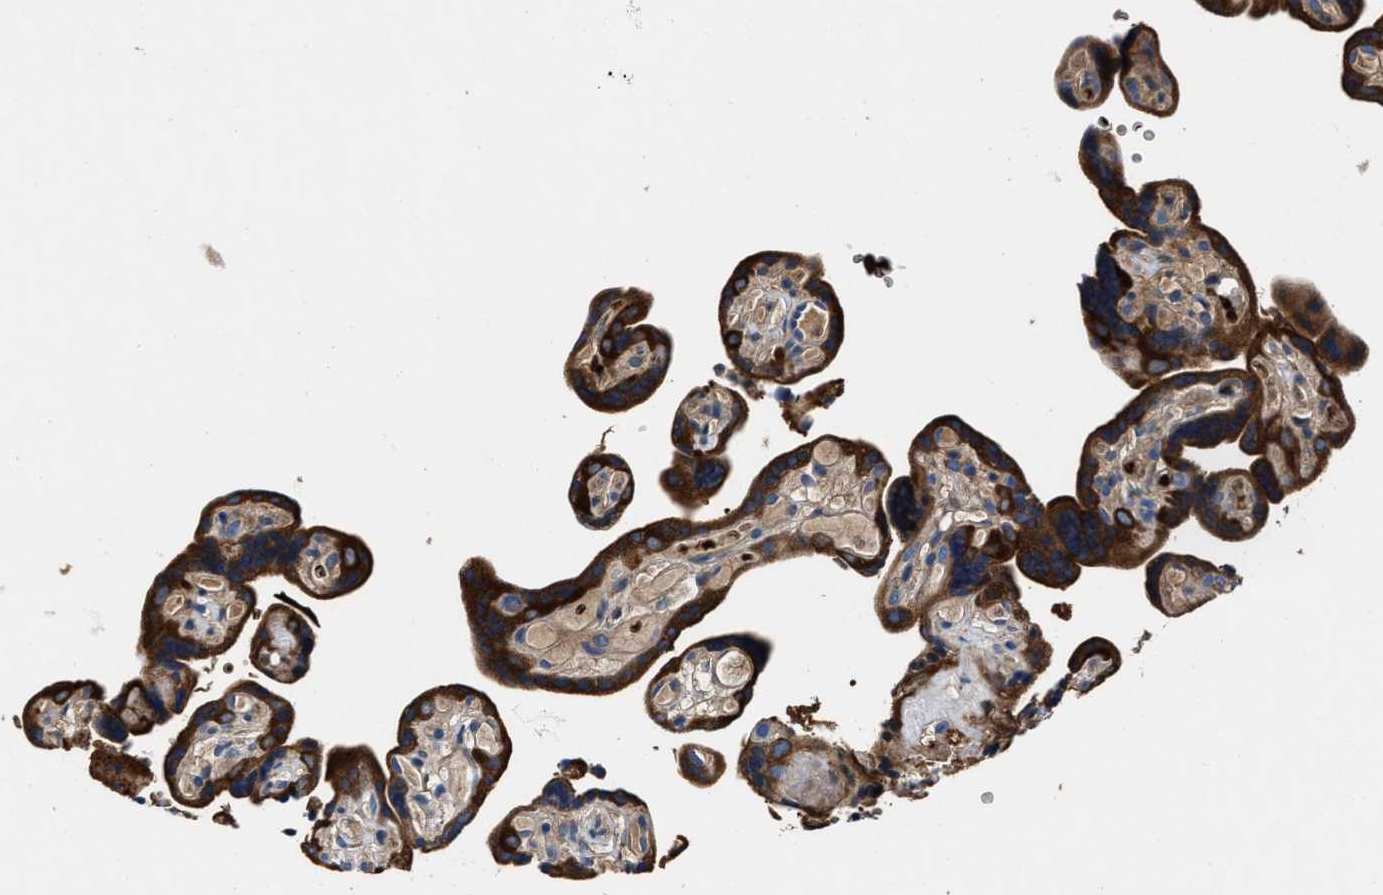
{"staining": {"intensity": "moderate", "quantity": ">75%", "location": "cytoplasmic/membranous"}, "tissue": "placenta", "cell_type": "Decidual cells", "image_type": "normal", "snomed": [{"axis": "morphology", "description": "Normal tissue, NOS"}, {"axis": "topography", "description": "Placenta"}], "caption": "A high-resolution image shows immunohistochemistry staining of benign placenta, which shows moderate cytoplasmic/membranous staining in about >75% of decidual cells.", "gene": "PHLPP1", "patient": {"sex": "female", "age": 30}}